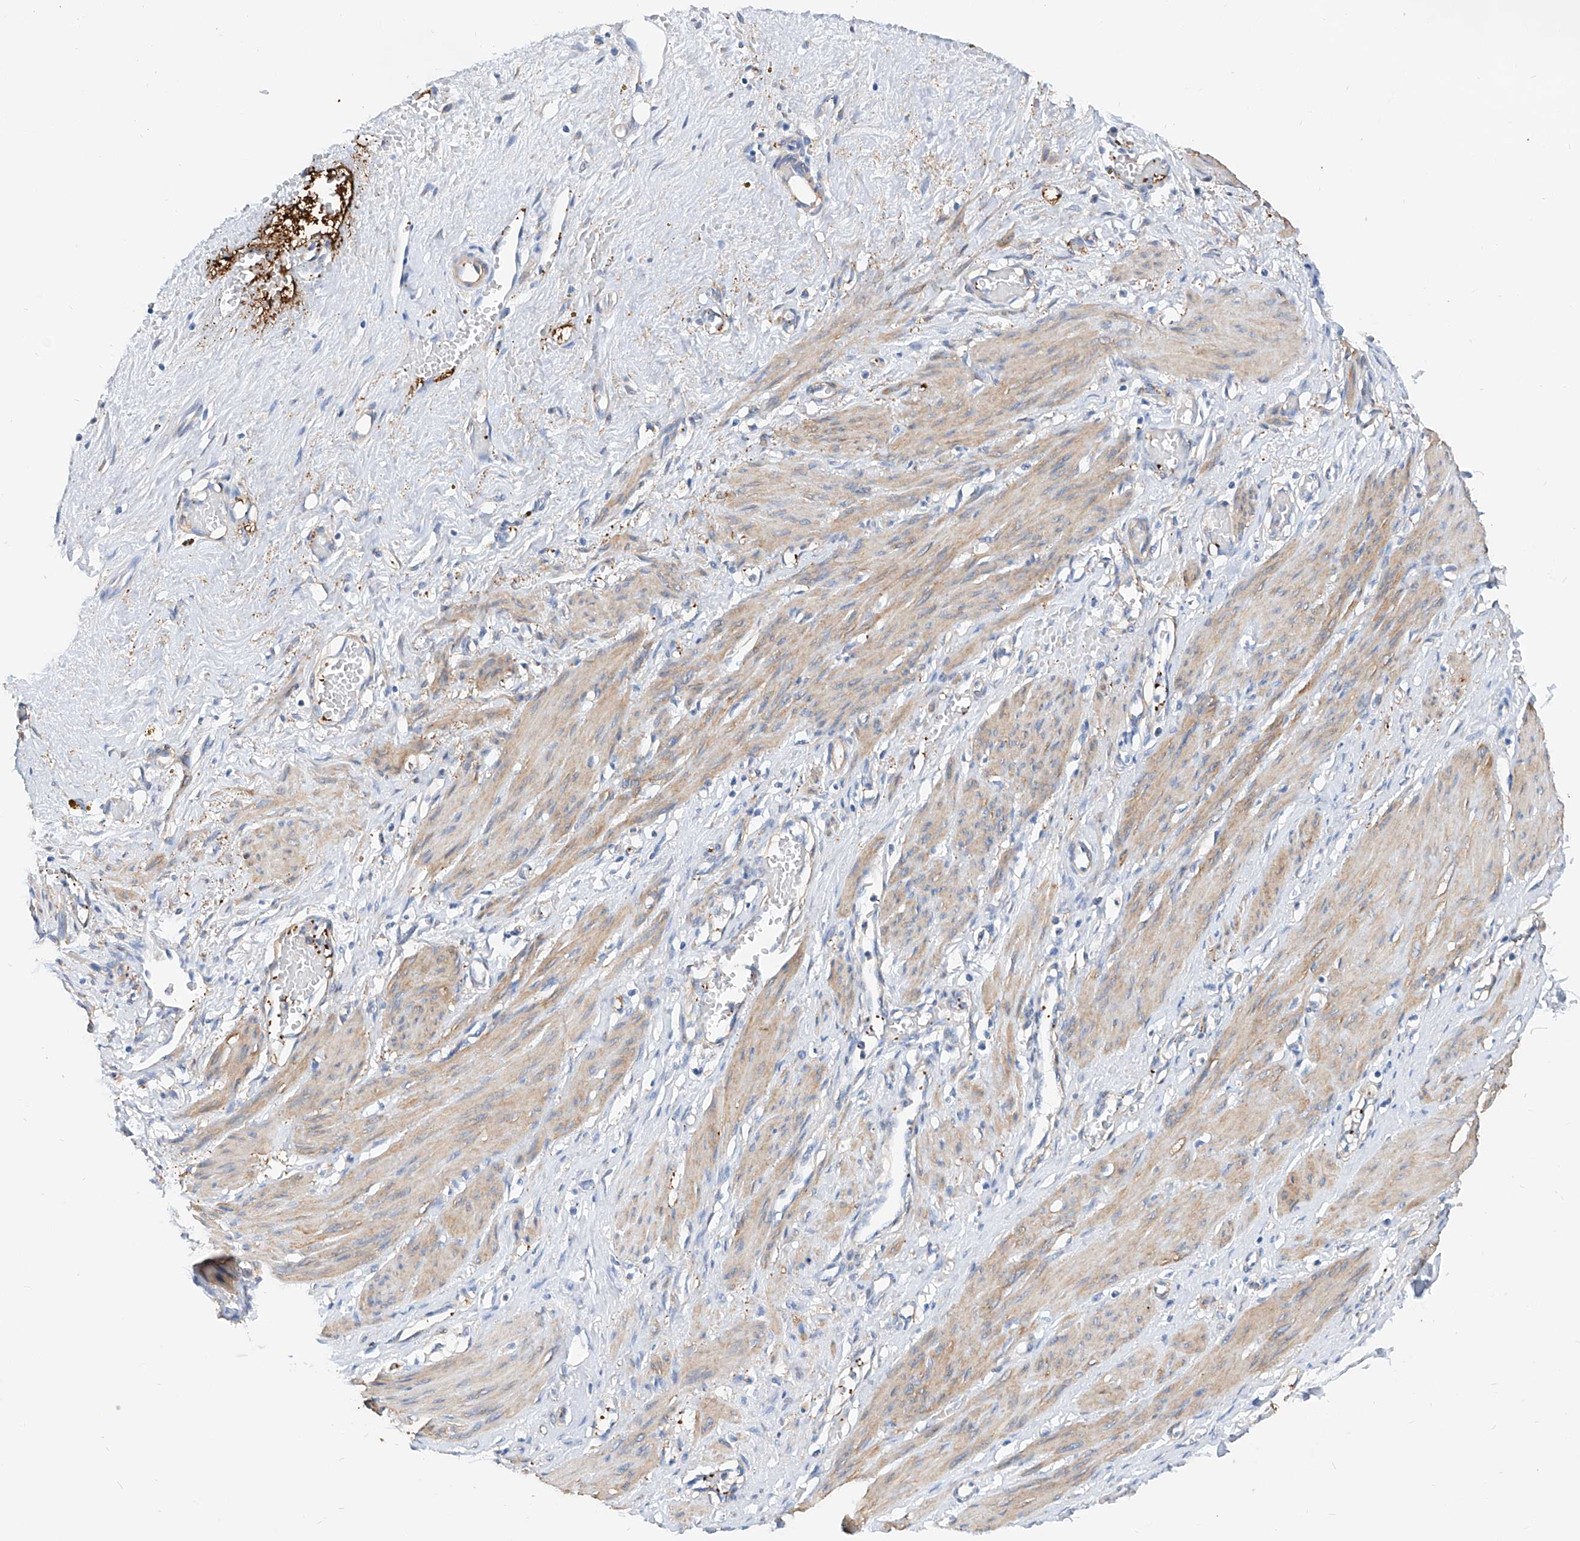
{"staining": {"intensity": "moderate", "quantity": "25%-75%", "location": "cytoplasmic/membranous"}, "tissue": "smooth muscle", "cell_type": "Smooth muscle cells", "image_type": "normal", "snomed": [{"axis": "morphology", "description": "Normal tissue, NOS"}, {"axis": "topography", "description": "Endometrium"}], "caption": "This image exhibits IHC staining of unremarkable human smooth muscle, with medium moderate cytoplasmic/membranous expression in approximately 25%-75% of smooth muscle cells.", "gene": "TAS2R60", "patient": {"sex": "female", "age": 33}}